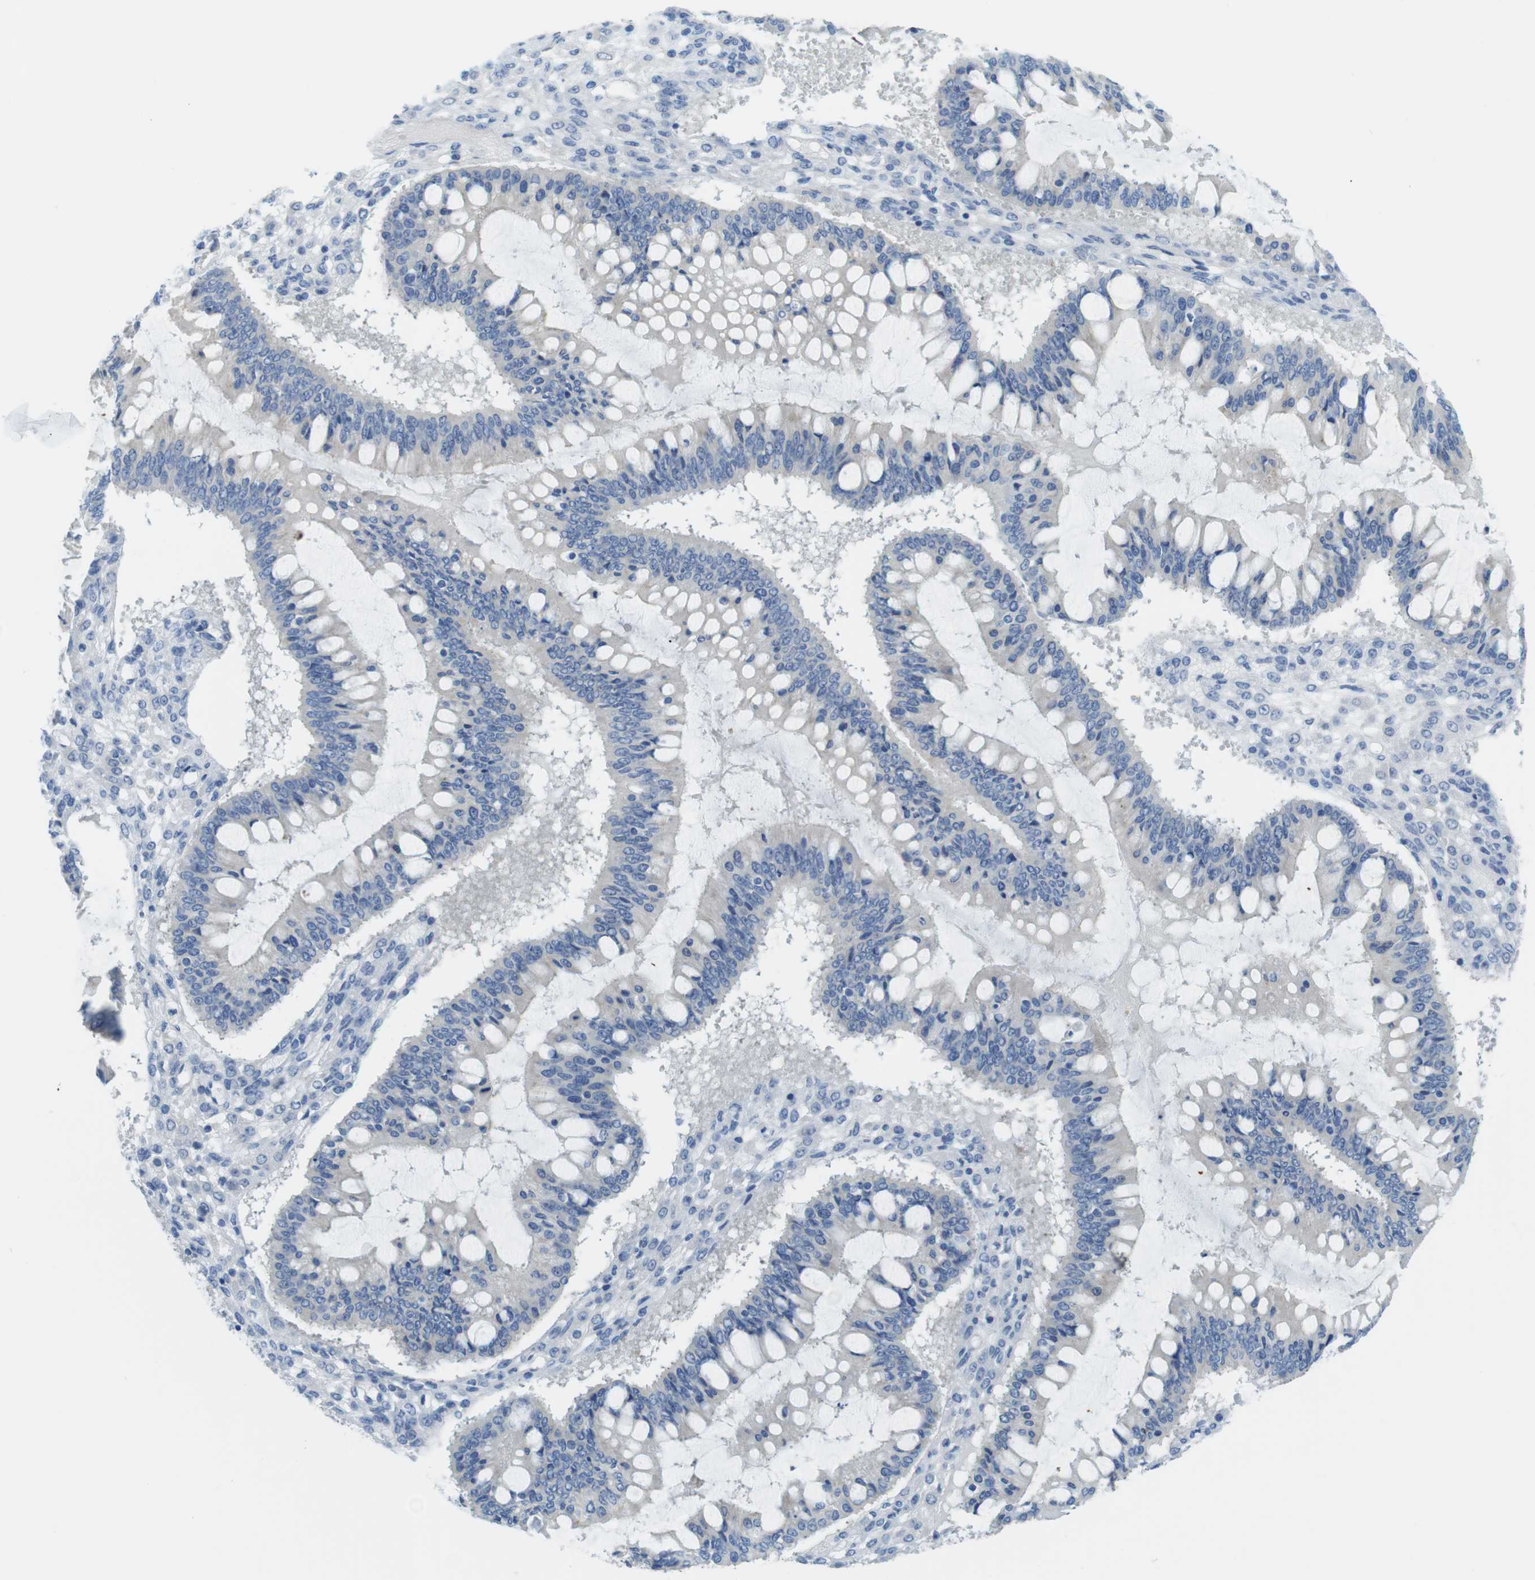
{"staining": {"intensity": "negative", "quantity": "none", "location": "none"}, "tissue": "ovarian cancer", "cell_type": "Tumor cells", "image_type": "cancer", "snomed": [{"axis": "morphology", "description": "Cystadenocarcinoma, mucinous, NOS"}, {"axis": "topography", "description": "Ovary"}], "caption": "This is a photomicrograph of immunohistochemistry (IHC) staining of ovarian mucinous cystadenocarcinoma, which shows no expression in tumor cells.", "gene": "ASIC5", "patient": {"sex": "female", "age": 73}}